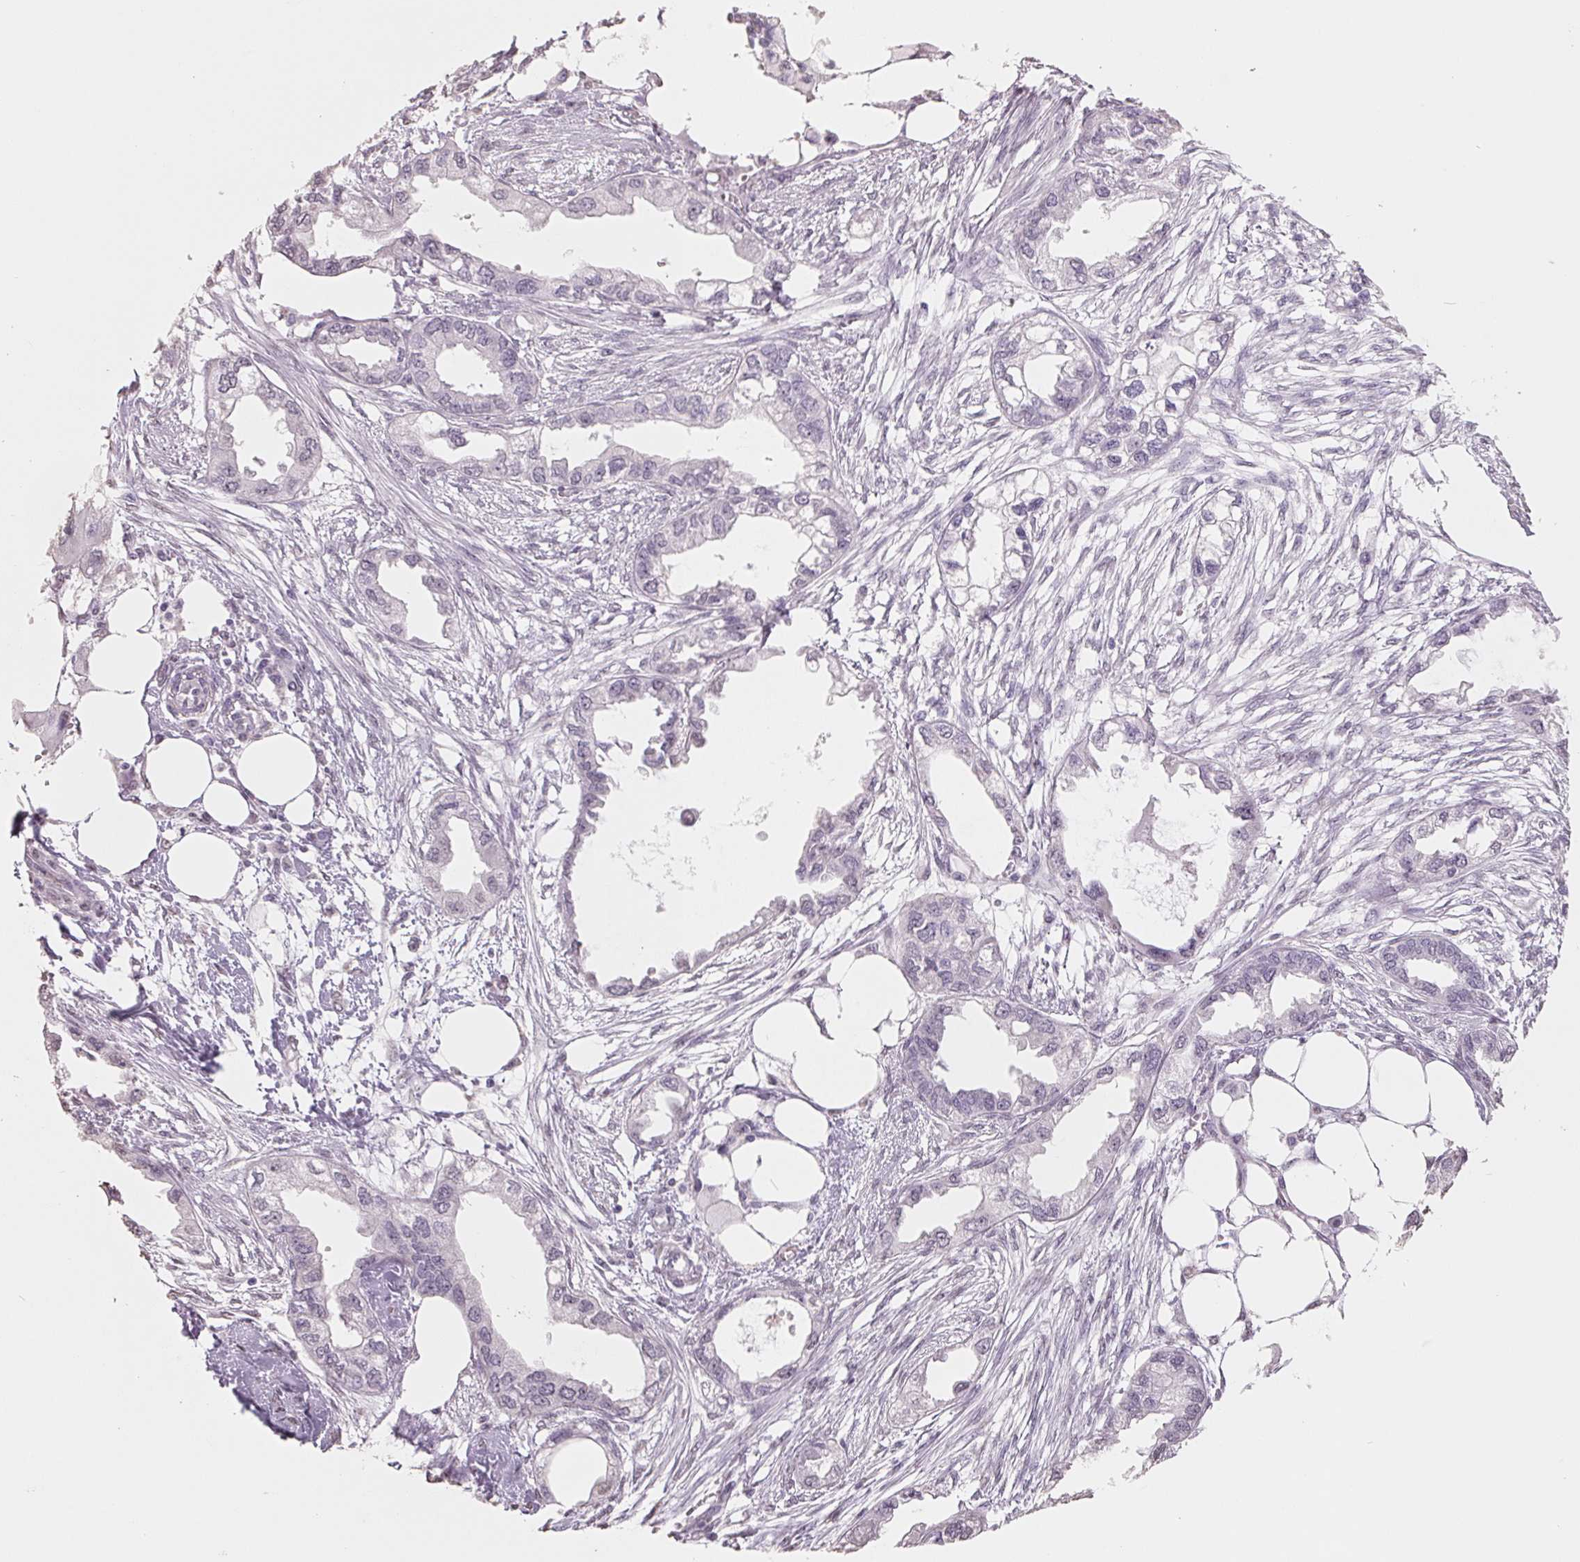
{"staining": {"intensity": "negative", "quantity": "none", "location": "none"}, "tissue": "endometrial cancer", "cell_type": "Tumor cells", "image_type": "cancer", "snomed": [{"axis": "morphology", "description": "Adenocarcinoma, NOS"}, {"axis": "morphology", "description": "Adenocarcinoma, metastatic, NOS"}, {"axis": "topography", "description": "Adipose tissue"}, {"axis": "topography", "description": "Endometrium"}], "caption": "This is an immunohistochemistry (IHC) histopathology image of endometrial cancer (adenocarcinoma). There is no expression in tumor cells.", "gene": "FTCD", "patient": {"sex": "female", "age": 67}}